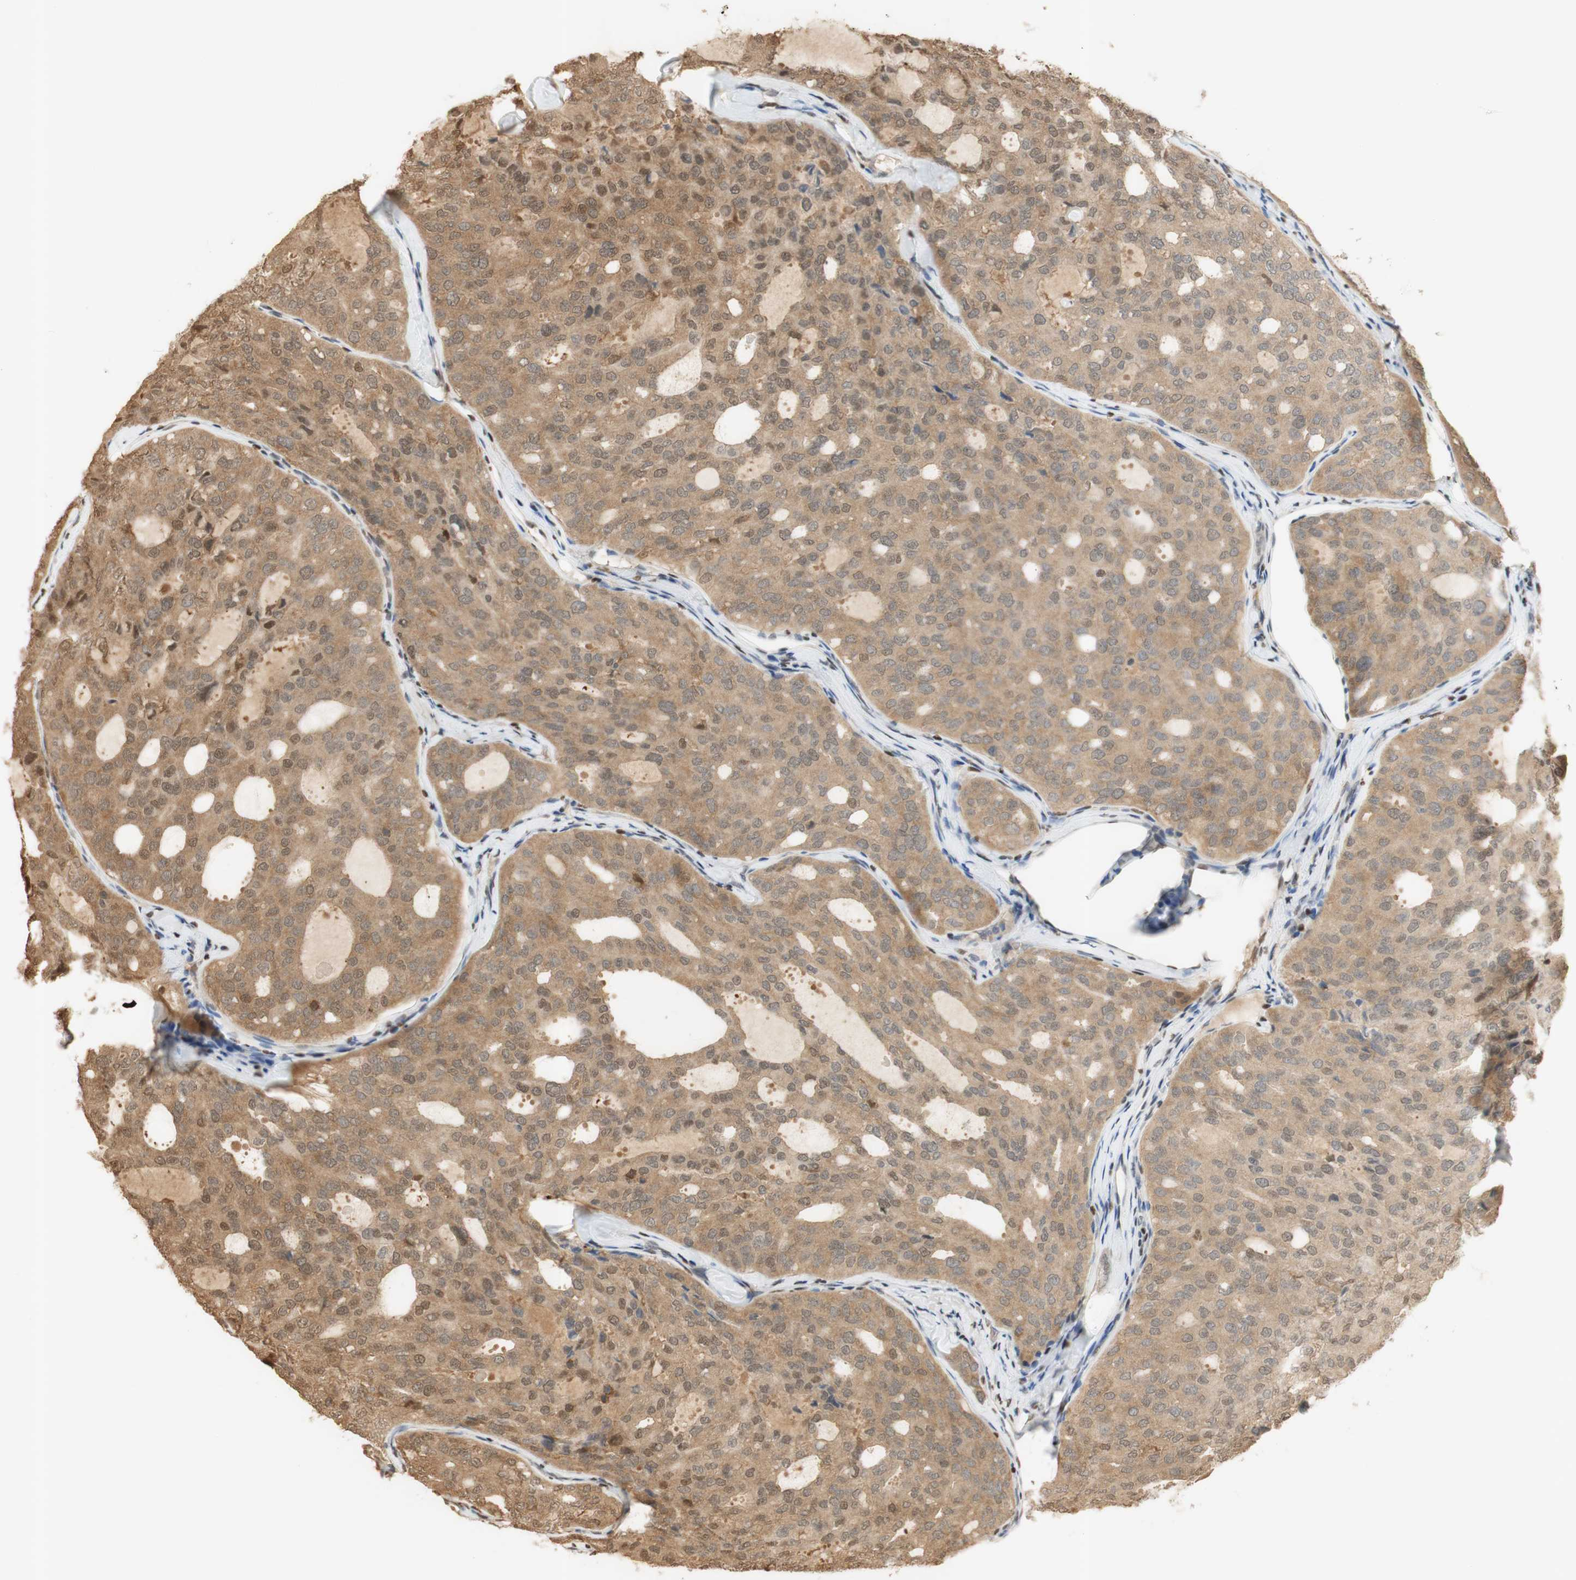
{"staining": {"intensity": "moderate", "quantity": ">75%", "location": "cytoplasmic/membranous,nuclear"}, "tissue": "thyroid cancer", "cell_type": "Tumor cells", "image_type": "cancer", "snomed": [{"axis": "morphology", "description": "Follicular adenoma carcinoma, NOS"}, {"axis": "topography", "description": "Thyroid gland"}], "caption": "Human thyroid cancer stained with a protein marker shows moderate staining in tumor cells.", "gene": "NAP1L4", "patient": {"sex": "male", "age": 75}}